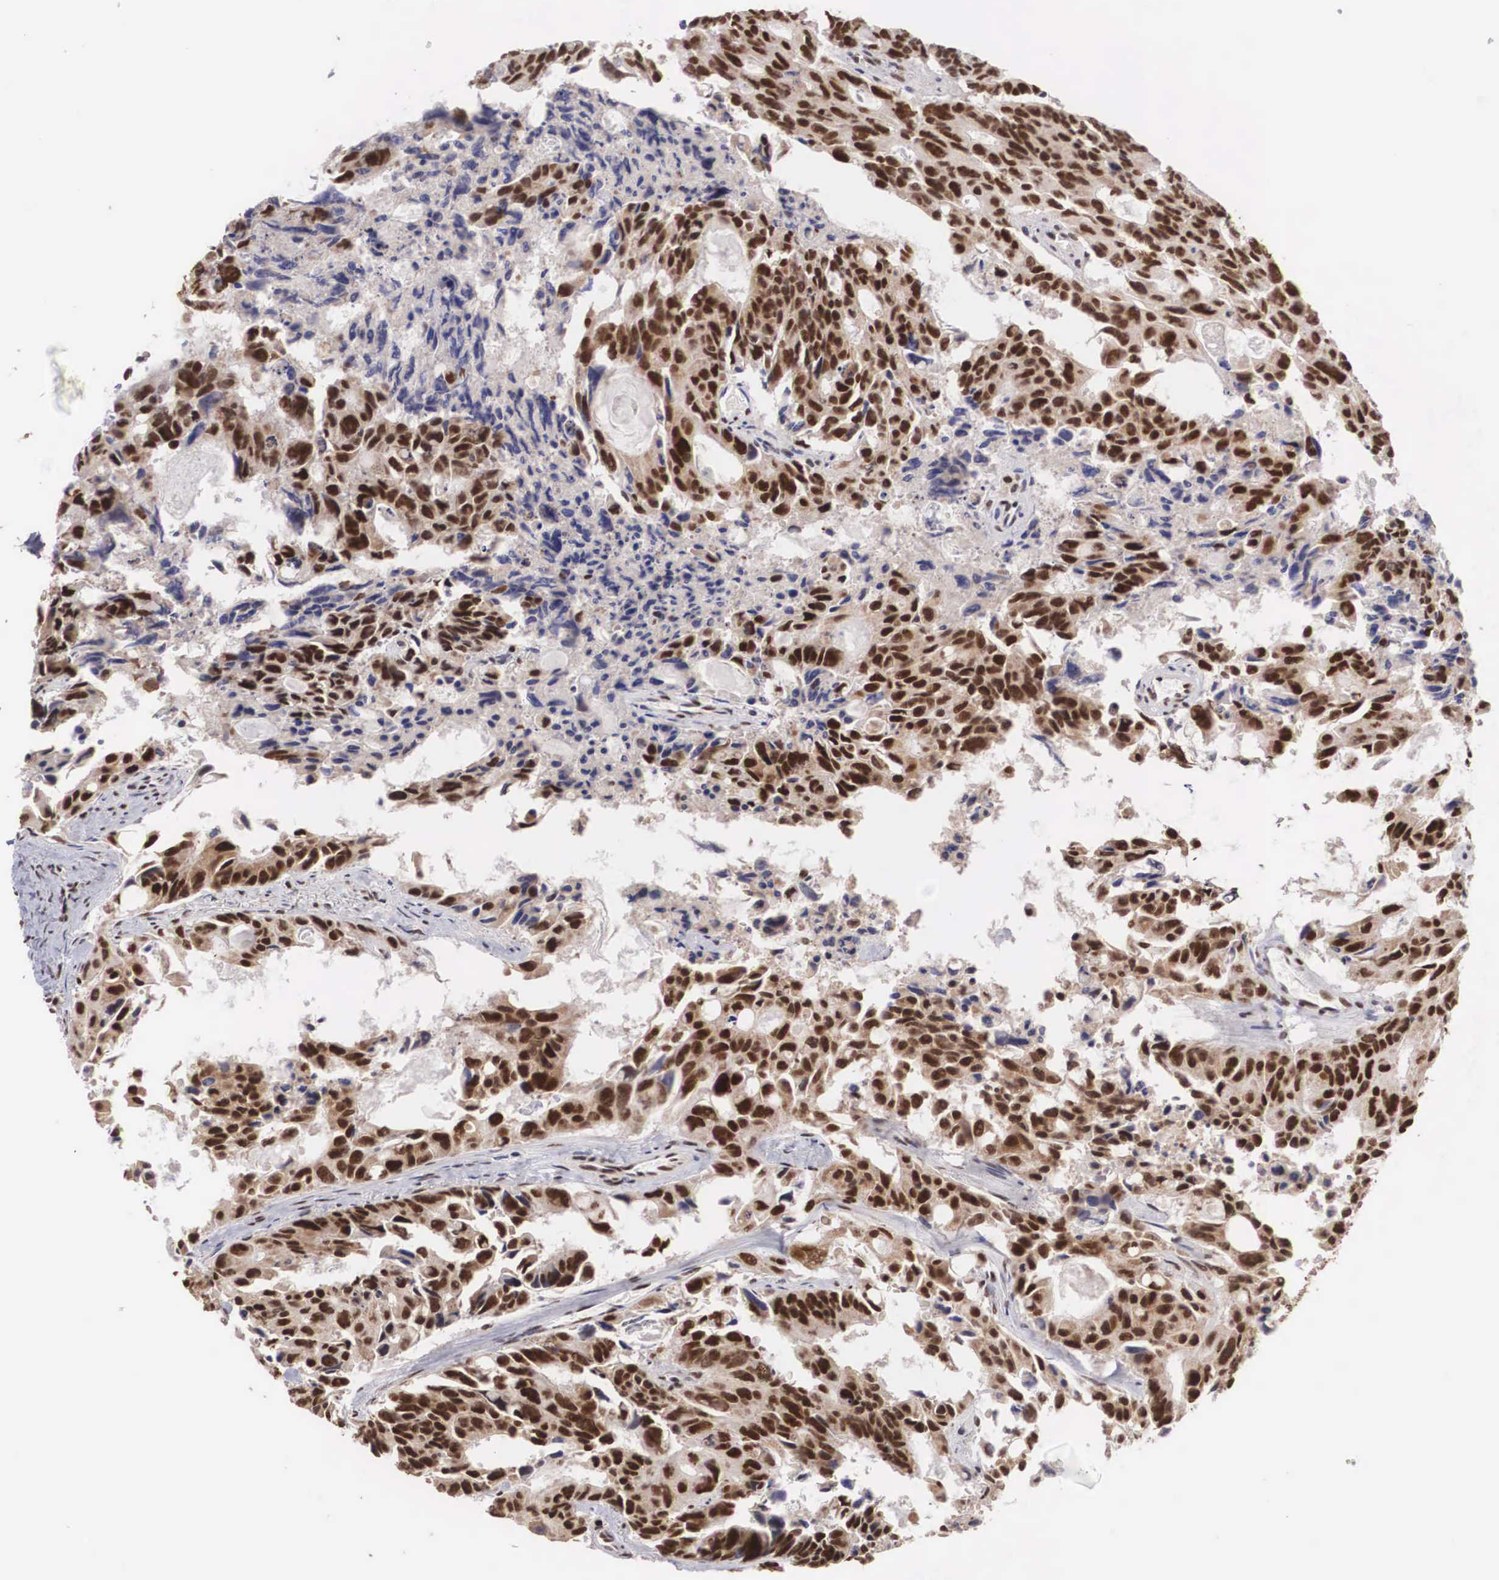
{"staining": {"intensity": "strong", "quantity": ">75%", "location": "nuclear"}, "tissue": "colorectal cancer", "cell_type": "Tumor cells", "image_type": "cancer", "snomed": [{"axis": "morphology", "description": "Adenocarcinoma, NOS"}, {"axis": "topography", "description": "Rectum"}], "caption": "Colorectal adenocarcinoma stained with DAB (3,3'-diaminobenzidine) immunohistochemistry (IHC) demonstrates high levels of strong nuclear expression in about >75% of tumor cells. (IHC, brightfield microscopy, high magnification).", "gene": "HTATSF1", "patient": {"sex": "male", "age": 76}}